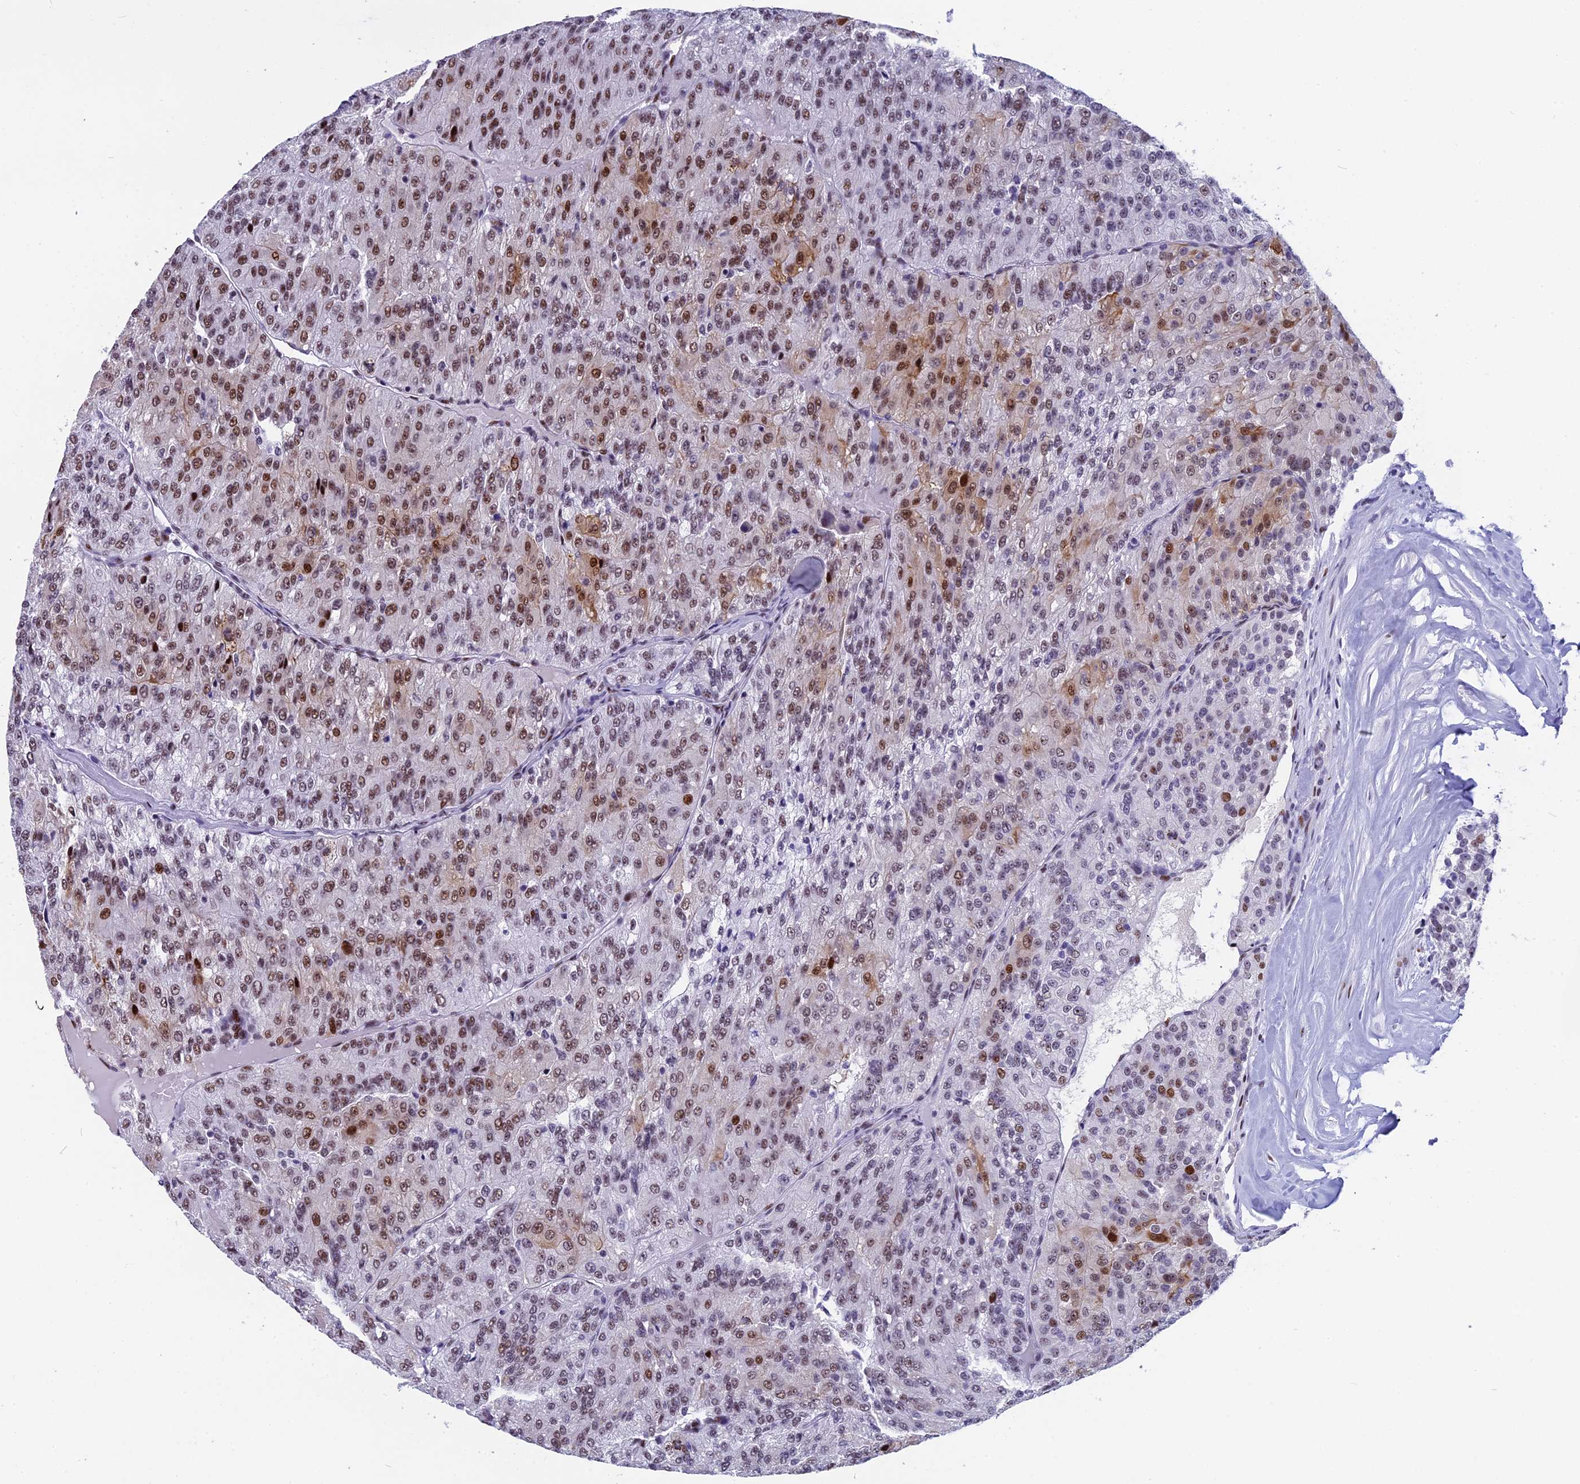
{"staining": {"intensity": "moderate", "quantity": "25%-75%", "location": "nuclear"}, "tissue": "renal cancer", "cell_type": "Tumor cells", "image_type": "cancer", "snomed": [{"axis": "morphology", "description": "Adenocarcinoma, NOS"}, {"axis": "topography", "description": "Kidney"}], "caption": "Renal cancer tissue displays moderate nuclear expression in about 25%-75% of tumor cells, visualized by immunohistochemistry.", "gene": "NSA2", "patient": {"sex": "female", "age": 63}}